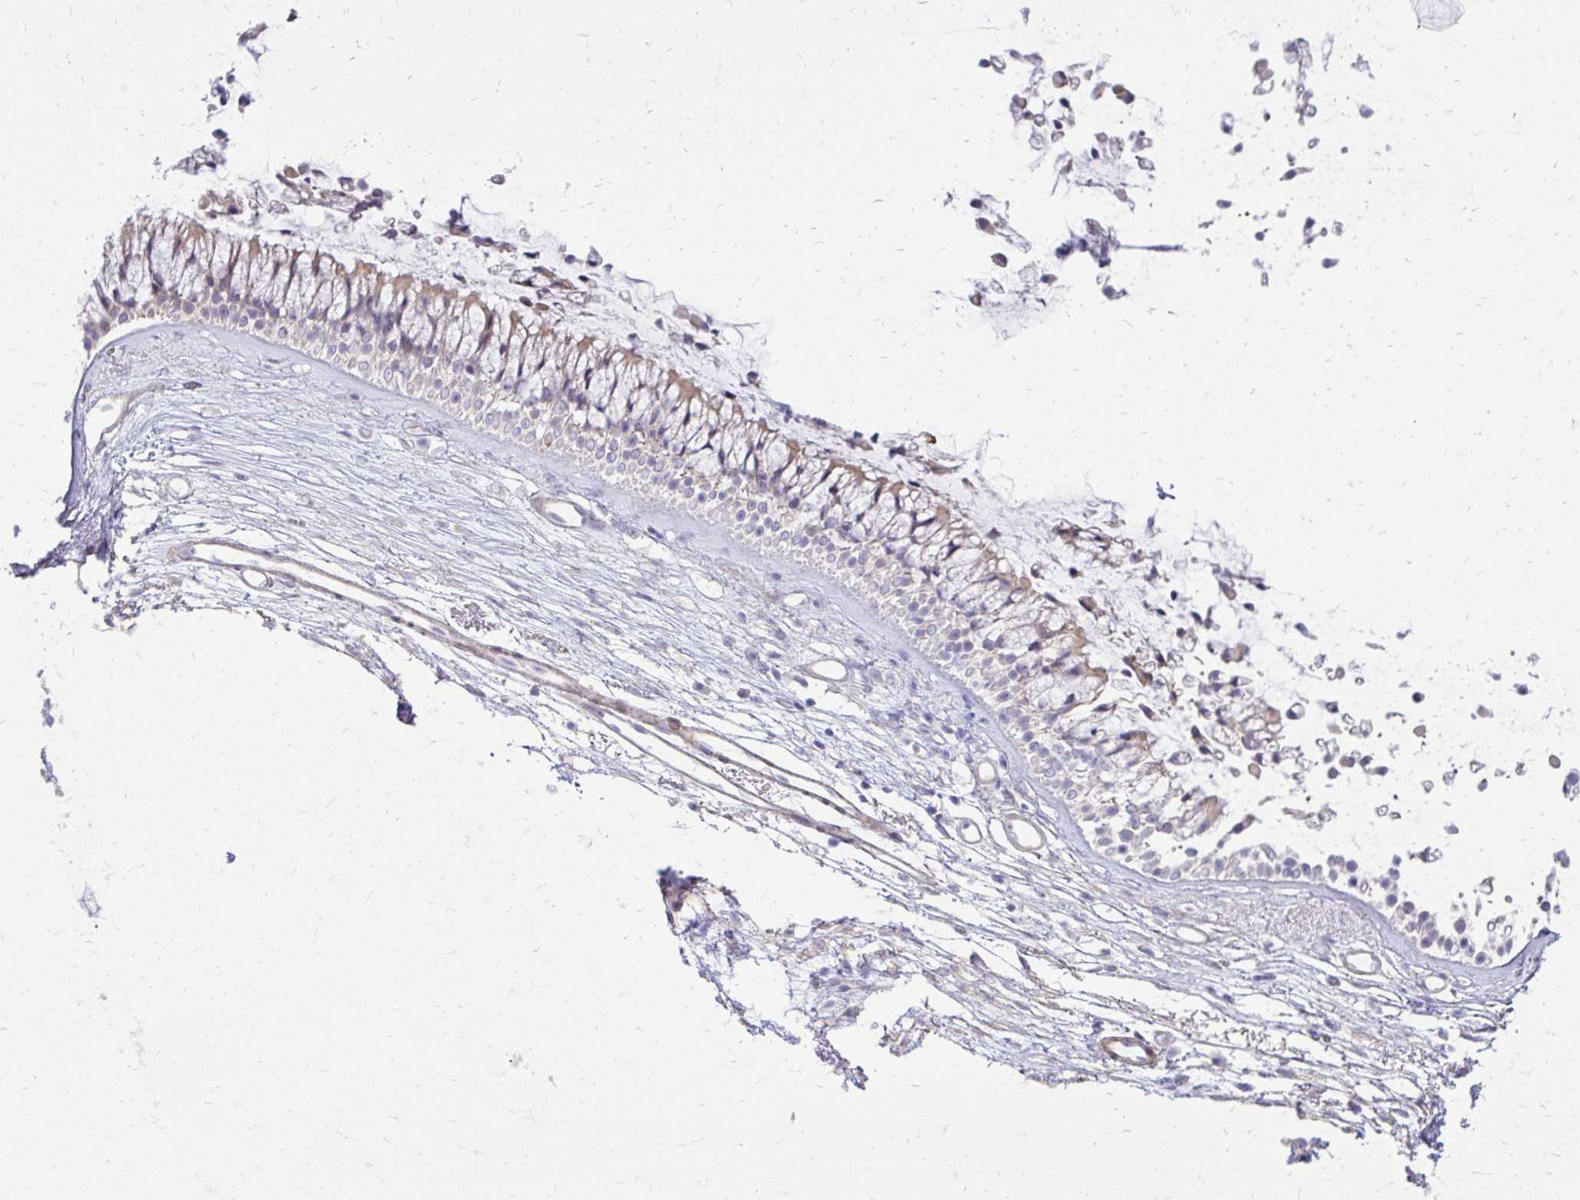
{"staining": {"intensity": "weak", "quantity": "25%-75%", "location": "cytoplasmic/membranous"}, "tissue": "nasopharynx", "cell_type": "Respiratory epithelial cells", "image_type": "normal", "snomed": [{"axis": "morphology", "description": "Normal tissue, NOS"}, {"axis": "topography", "description": "Nasopharynx"}], "caption": "Immunohistochemistry image of benign human nasopharynx stained for a protein (brown), which shows low levels of weak cytoplasmic/membranous positivity in approximately 25%-75% of respiratory epithelial cells.", "gene": "PPDPFL", "patient": {"sex": "female", "age": 75}}